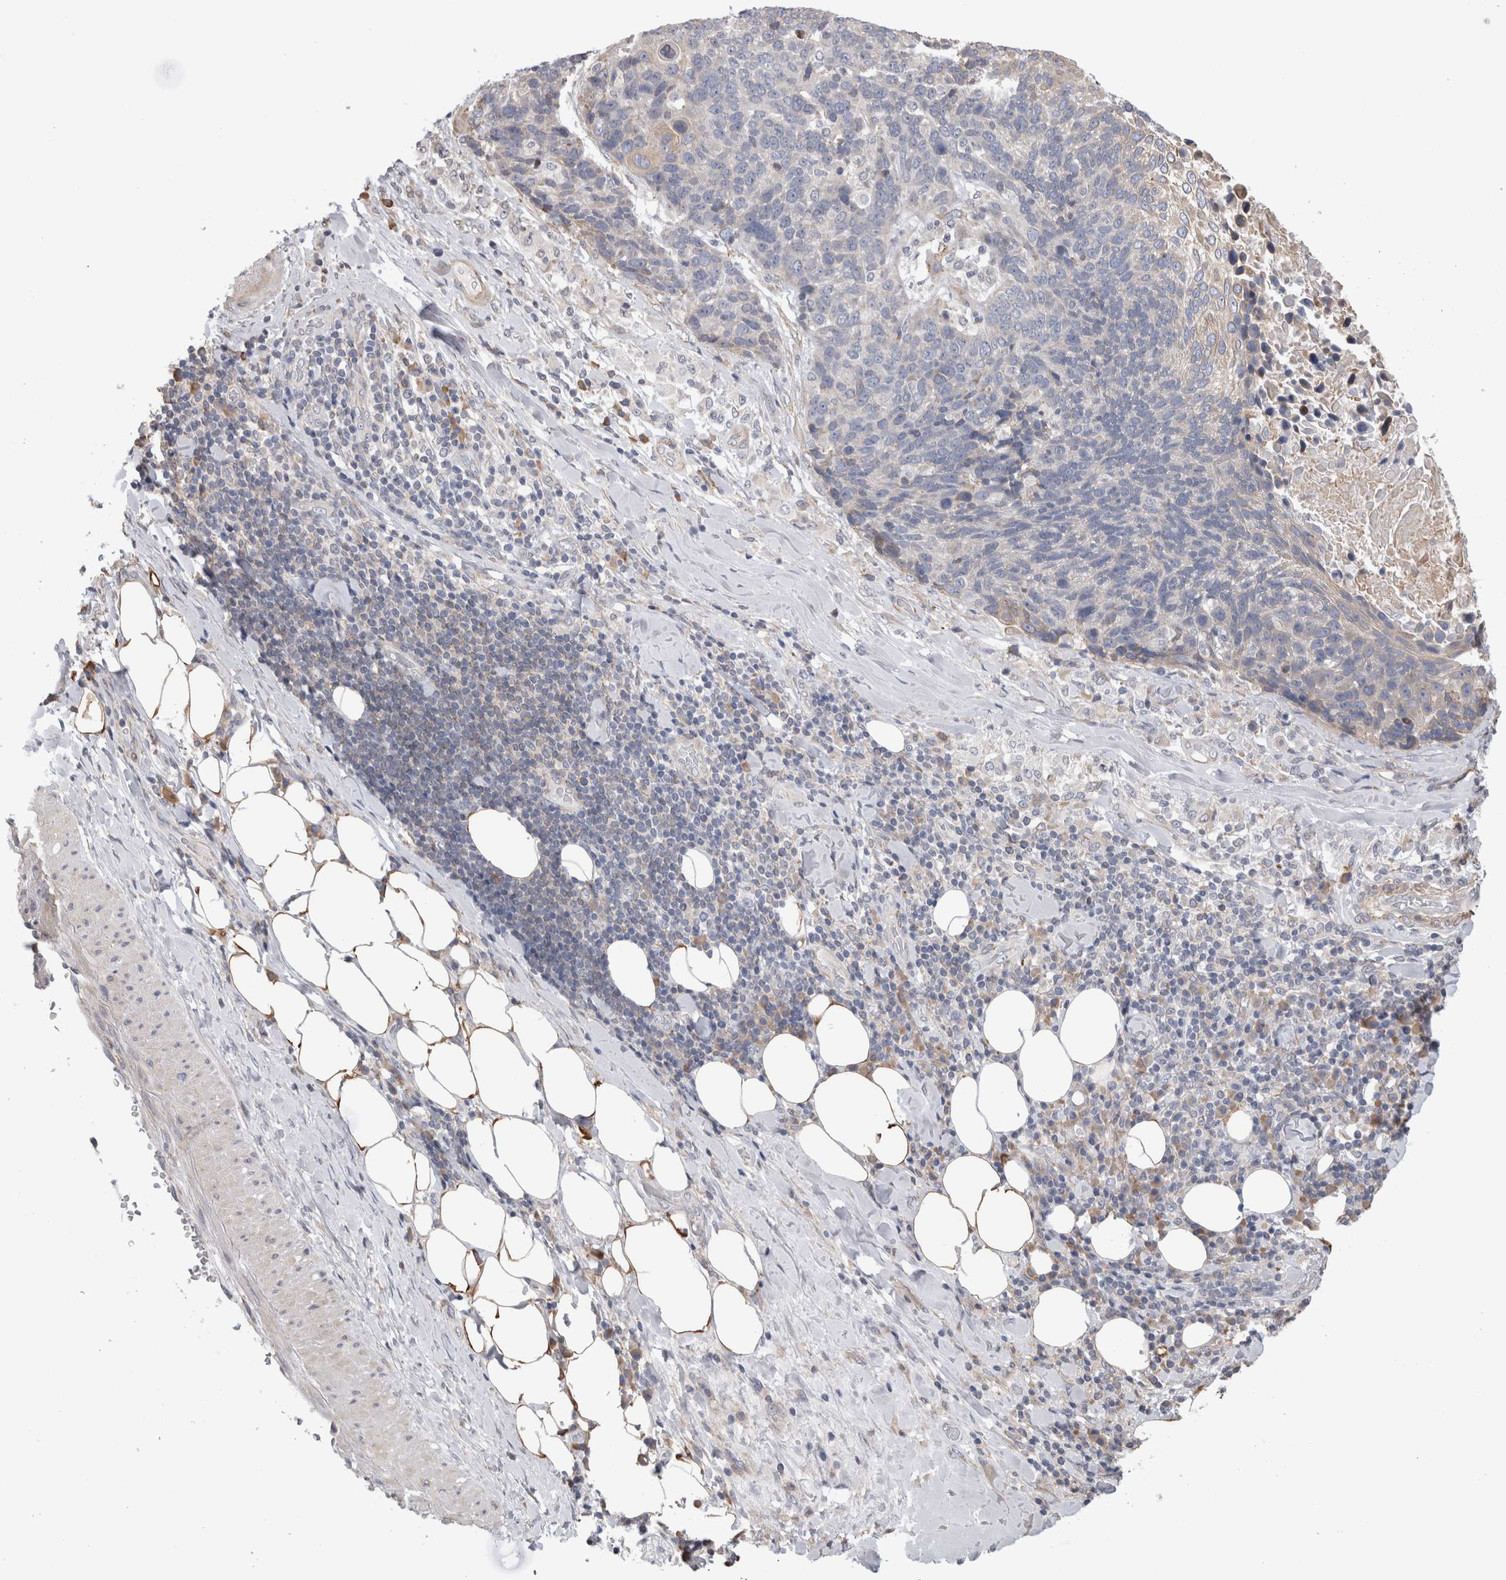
{"staining": {"intensity": "weak", "quantity": "<25%", "location": "cytoplasmic/membranous"}, "tissue": "lung cancer", "cell_type": "Tumor cells", "image_type": "cancer", "snomed": [{"axis": "morphology", "description": "Squamous cell carcinoma, NOS"}, {"axis": "topography", "description": "Lung"}], "caption": "This is a micrograph of immunohistochemistry (IHC) staining of lung cancer (squamous cell carcinoma), which shows no staining in tumor cells.", "gene": "SMAP2", "patient": {"sex": "male", "age": 66}}